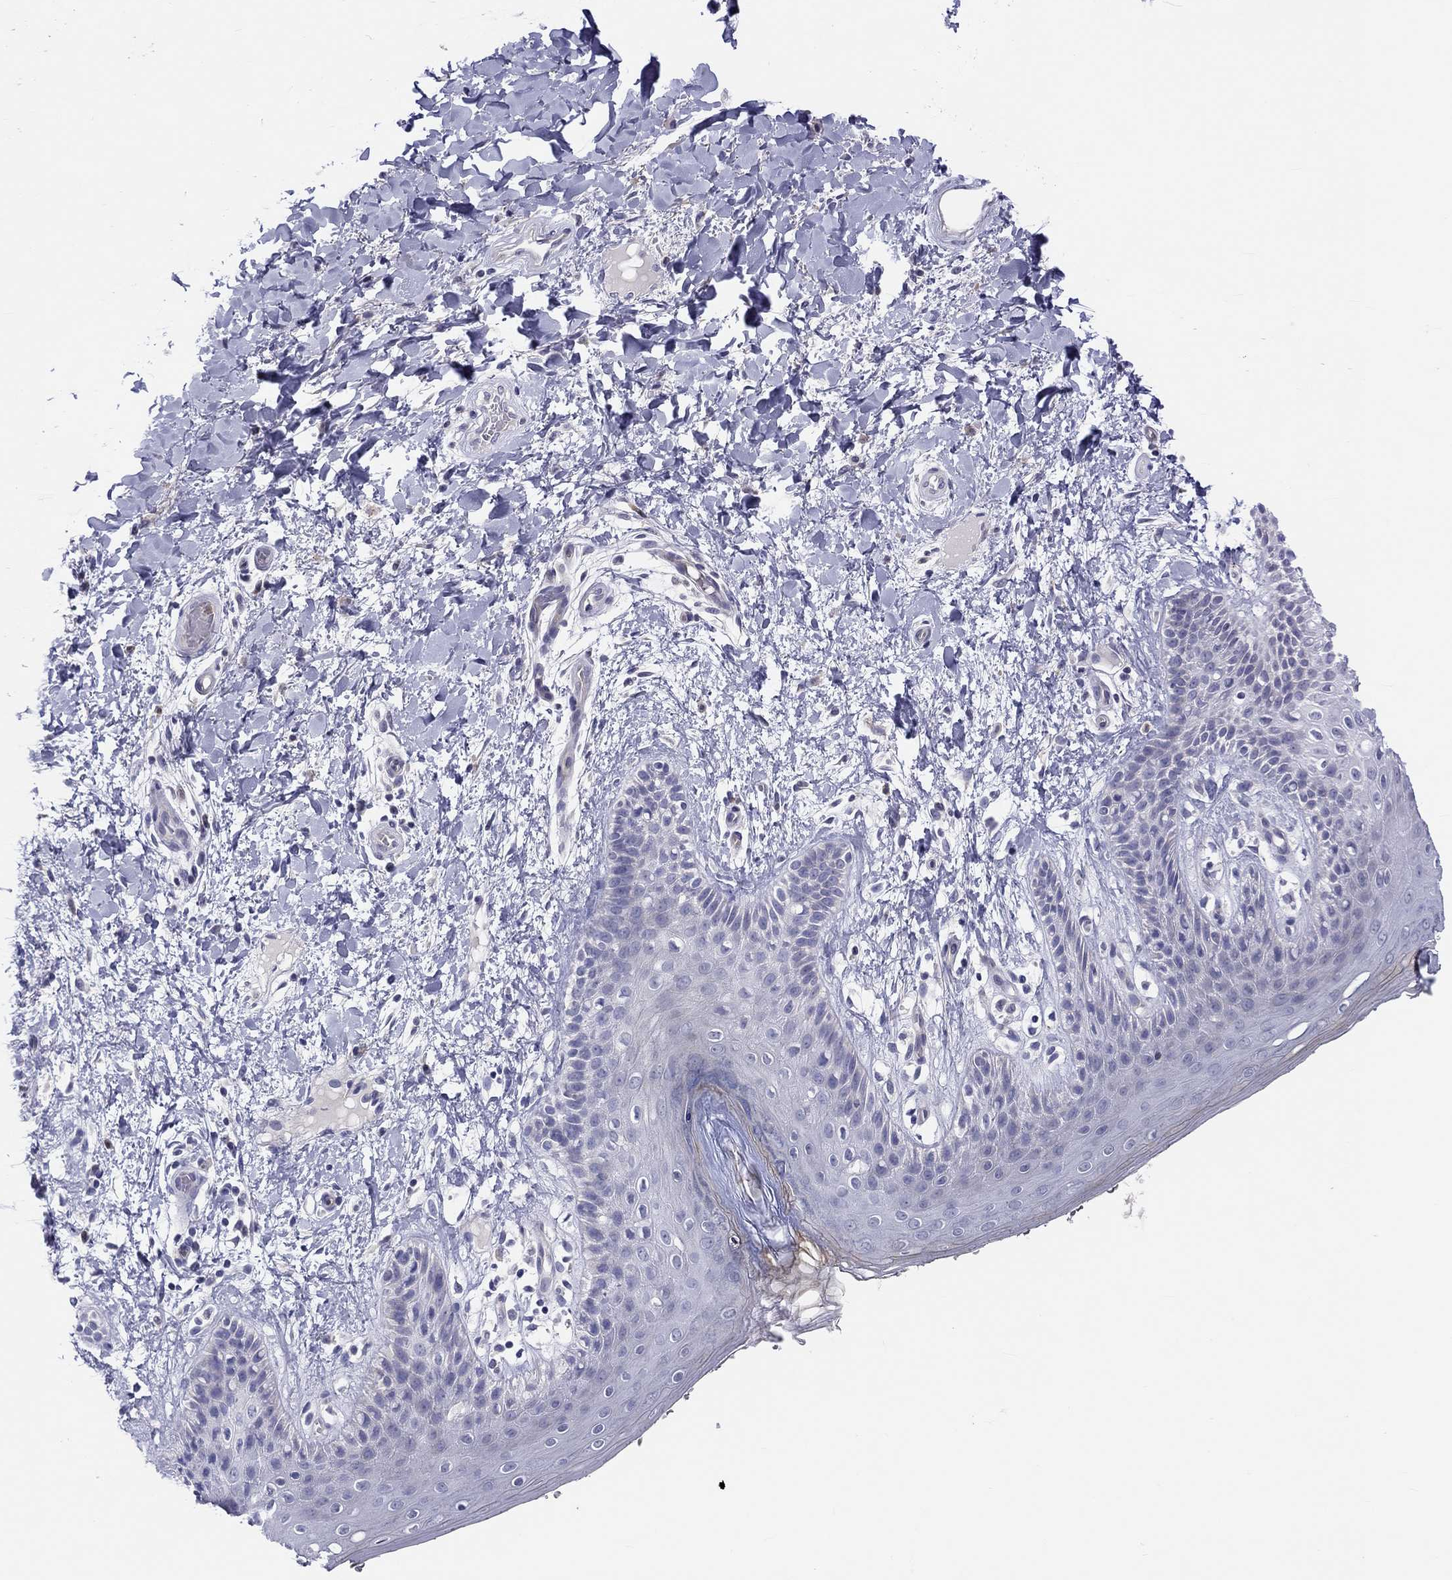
{"staining": {"intensity": "negative", "quantity": "none", "location": "none"}, "tissue": "skin", "cell_type": "Epidermal cells", "image_type": "normal", "snomed": [{"axis": "morphology", "description": "Normal tissue, NOS"}, {"axis": "topography", "description": "Anal"}], "caption": "IHC of benign skin displays no staining in epidermal cells.", "gene": "ABCG4", "patient": {"sex": "male", "age": 36}}